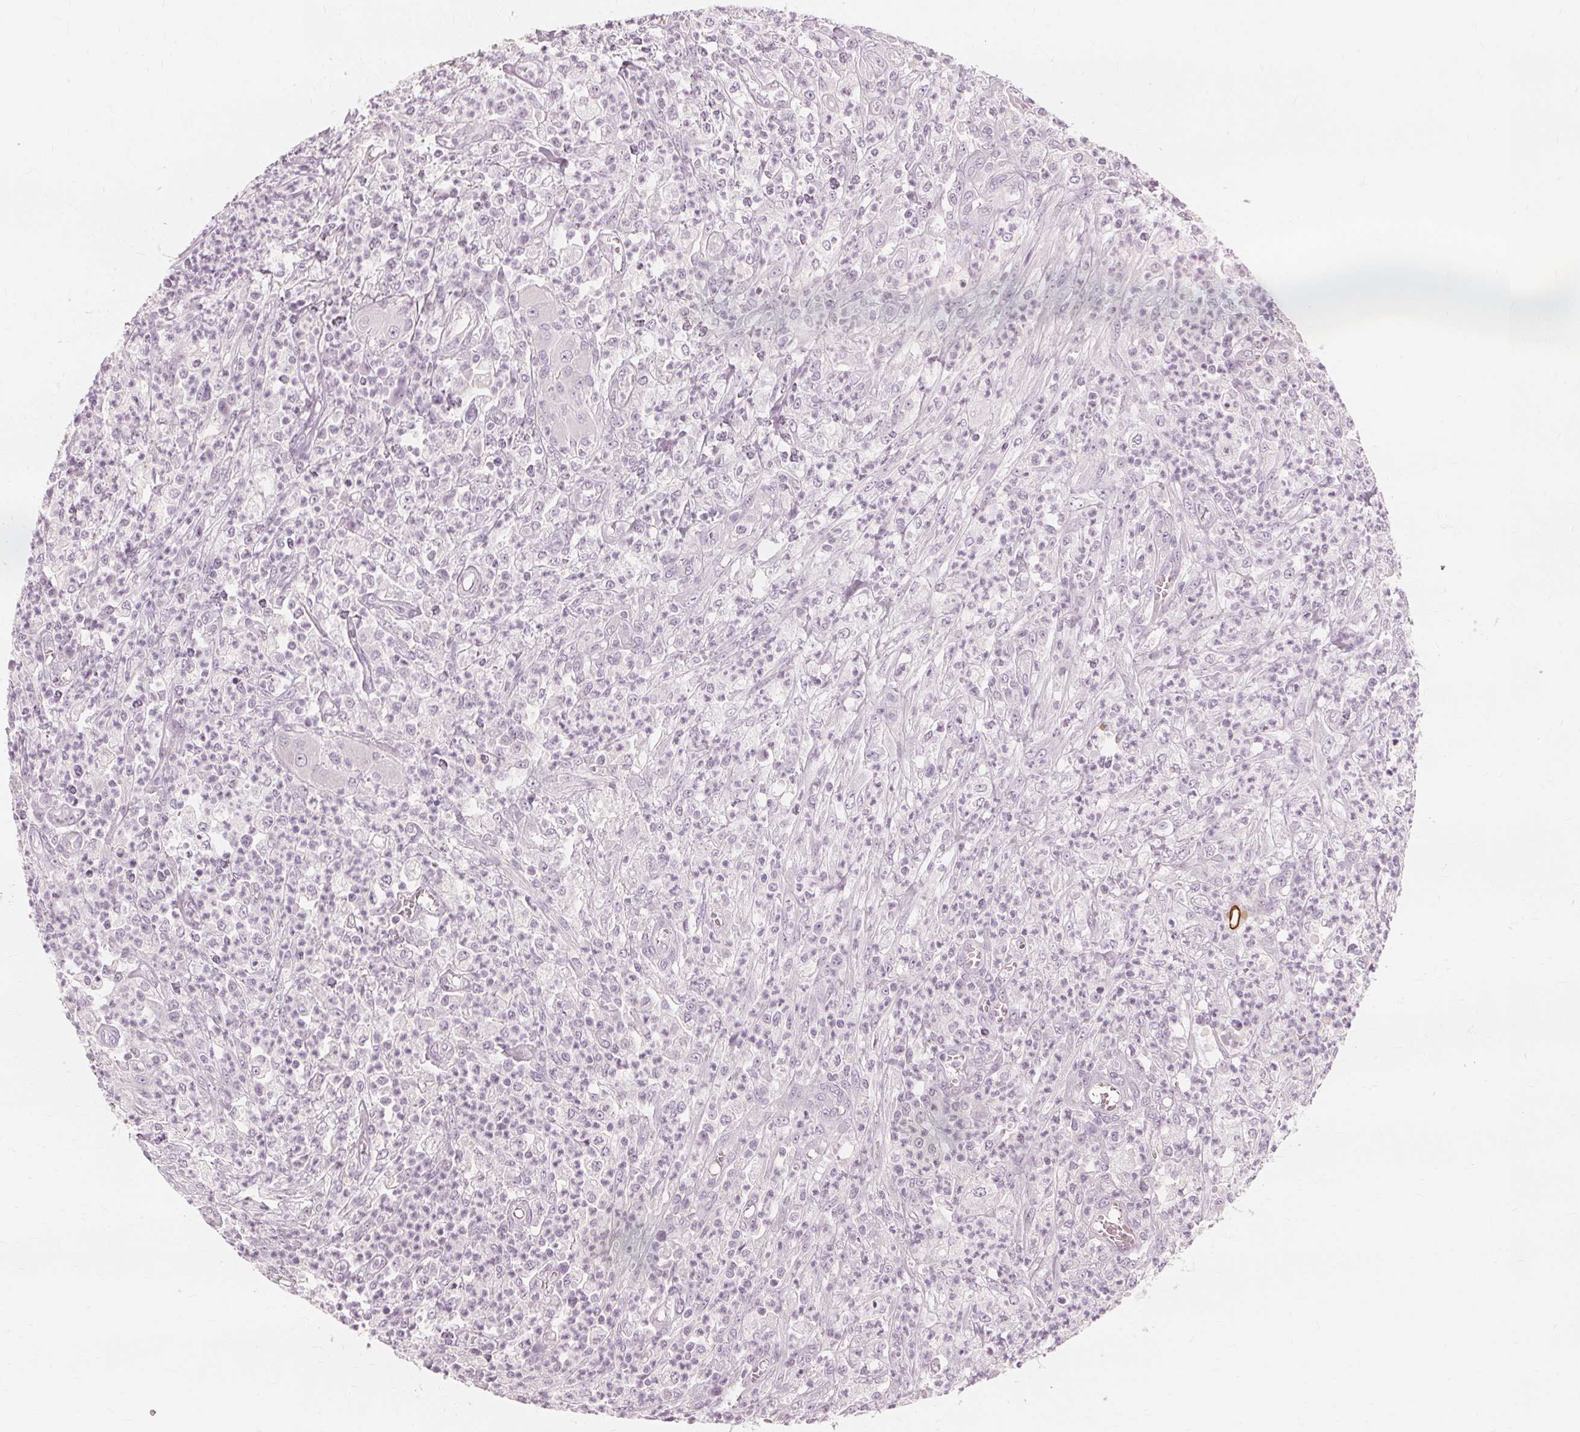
{"staining": {"intensity": "negative", "quantity": "none", "location": "none"}, "tissue": "colorectal cancer", "cell_type": "Tumor cells", "image_type": "cancer", "snomed": [{"axis": "morphology", "description": "Normal tissue, NOS"}, {"axis": "morphology", "description": "Adenocarcinoma, NOS"}, {"axis": "topography", "description": "Colon"}], "caption": "IHC of adenocarcinoma (colorectal) exhibits no staining in tumor cells. Brightfield microscopy of immunohistochemistry stained with DAB (brown) and hematoxylin (blue), captured at high magnification.", "gene": "MUC12", "patient": {"sex": "male", "age": 65}}